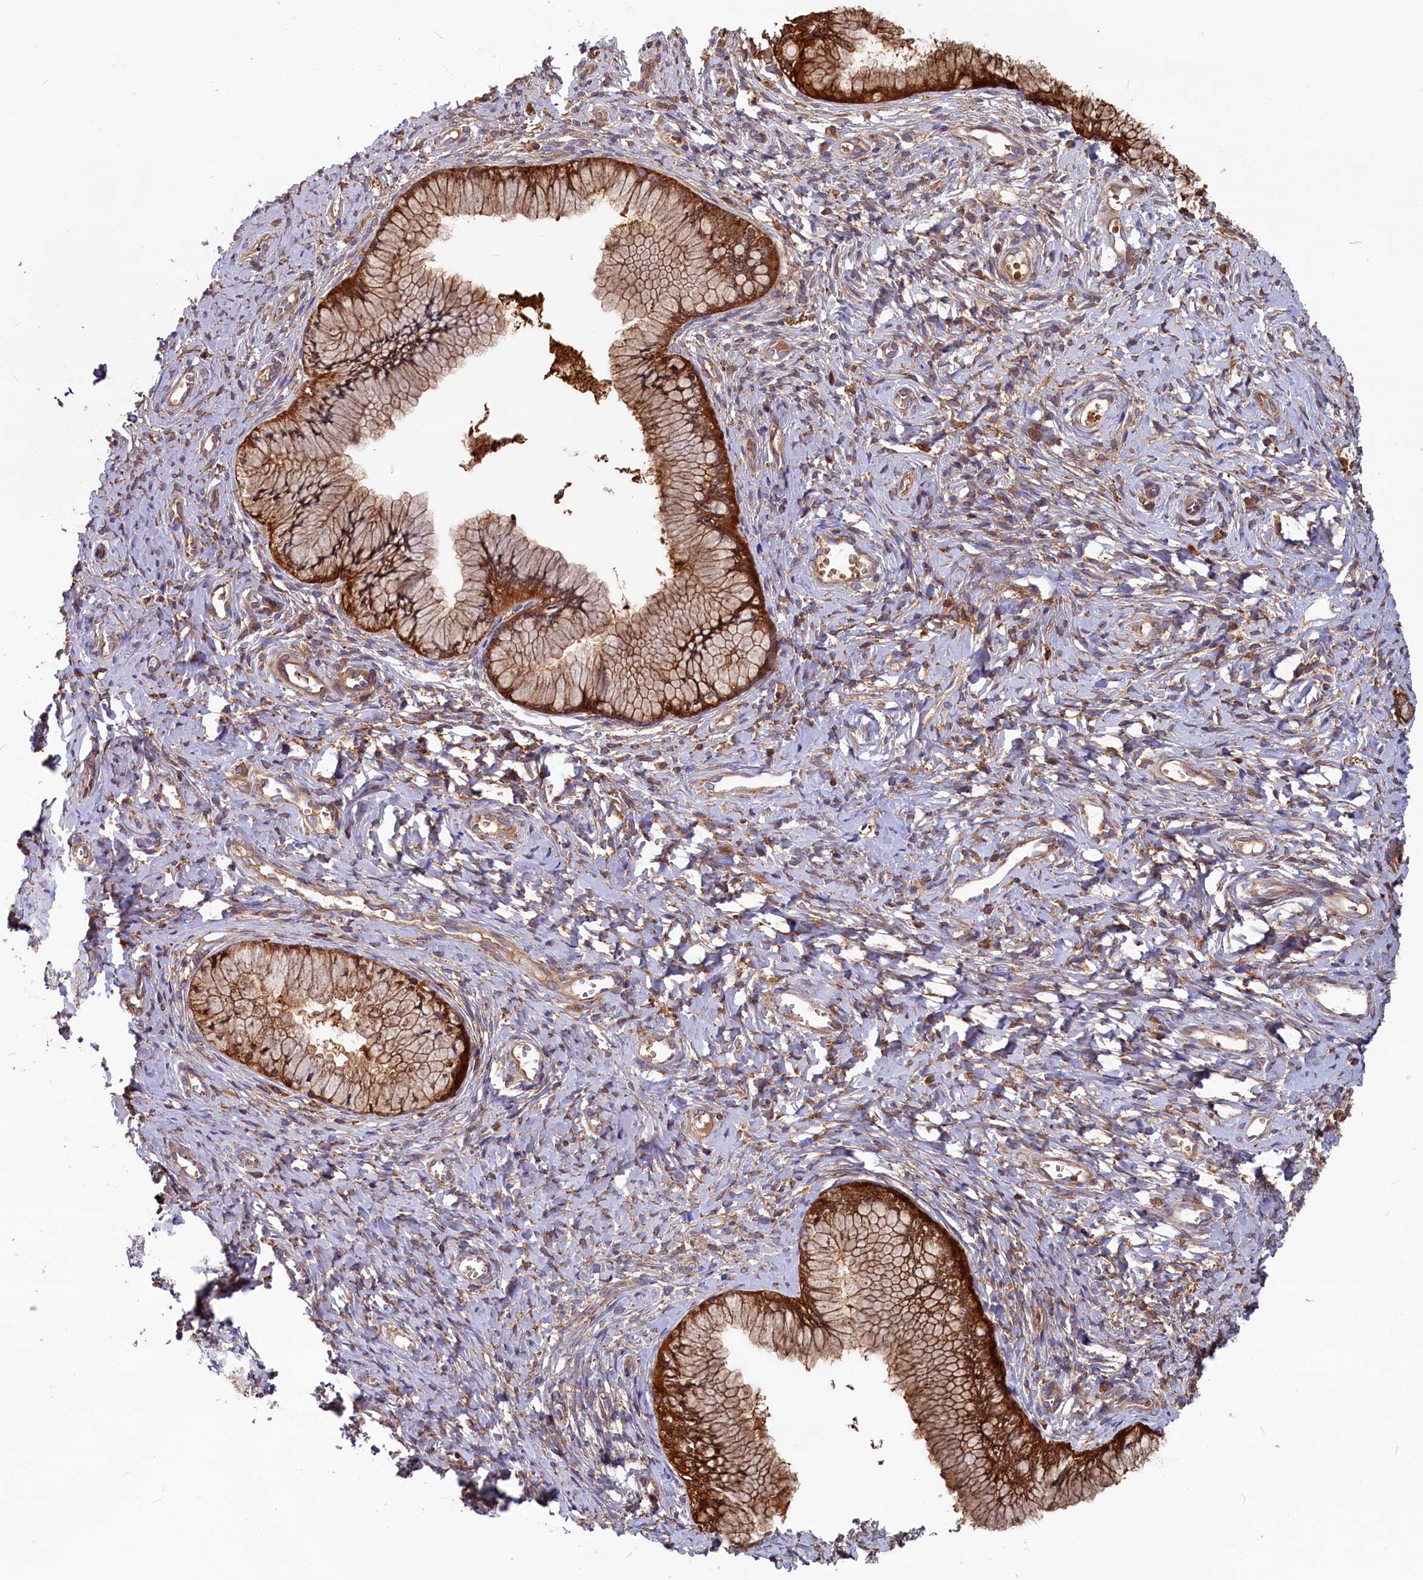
{"staining": {"intensity": "strong", "quantity": ">75%", "location": "cytoplasmic/membranous"}, "tissue": "cervix", "cell_type": "Glandular cells", "image_type": "normal", "snomed": [{"axis": "morphology", "description": "Normal tissue, NOS"}, {"axis": "topography", "description": "Cervix"}], "caption": "Immunohistochemistry (IHC) histopathology image of benign cervix: human cervix stained using IHC exhibits high levels of strong protein expression localized specifically in the cytoplasmic/membranous of glandular cells, appearing as a cytoplasmic/membranous brown color.", "gene": "MYO9B", "patient": {"sex": "female", "age": 42}}